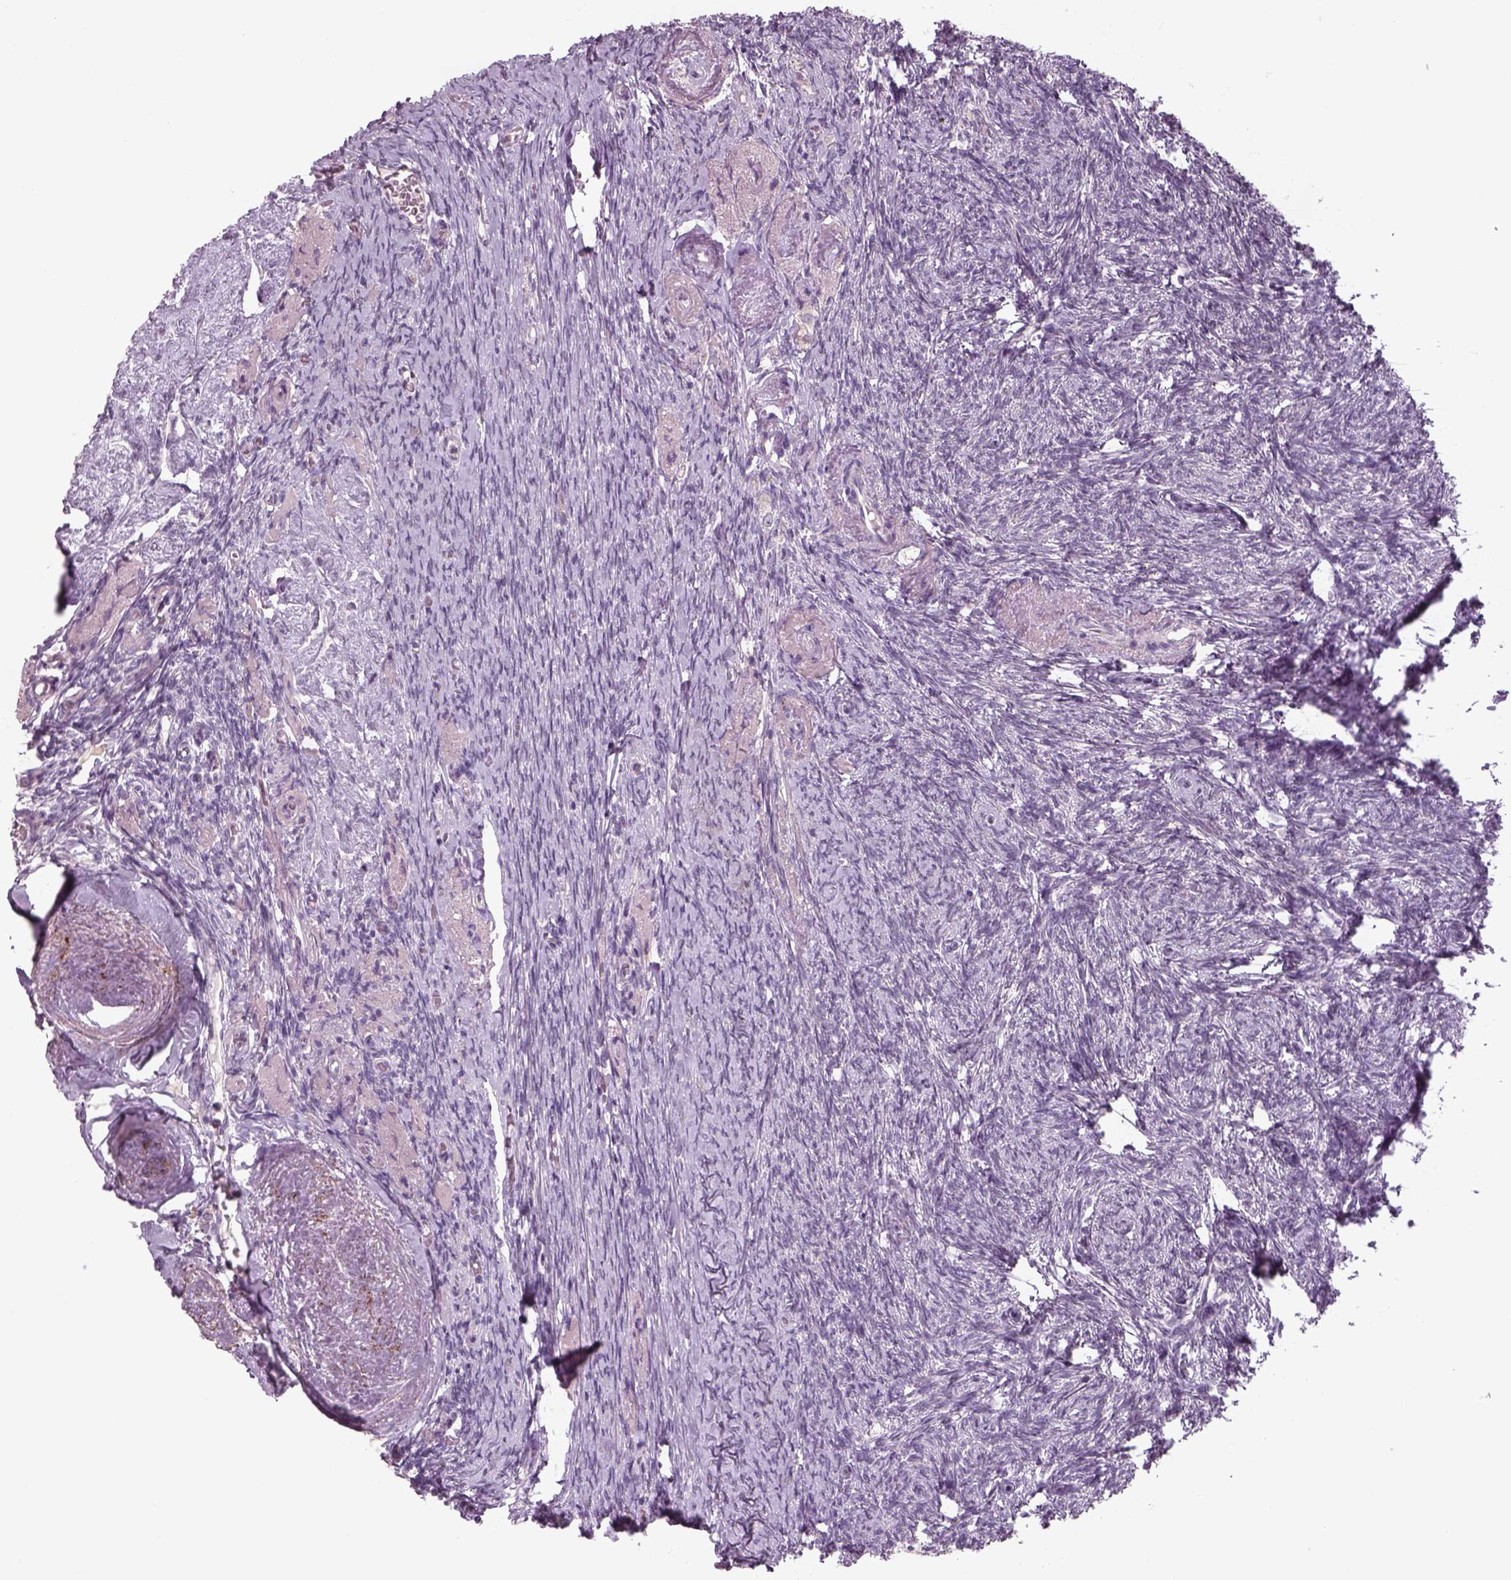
{"staining": {"intensity": "negative", "quantity": "none", "location": "none"}, "tissue": "ovary", "cell_type": "Follicle cells", "image_type": "normal", "snomed": [{"axis": "morphology", "description": "Normal tissue, NOS"}, {"axis": "topography", "description": "Ovary"}], "caption": "IHC of benign ovary demonstrates no staining in follicle cells.", "gene": "PENK", "patient": {"sex": "female", "age": 72}}